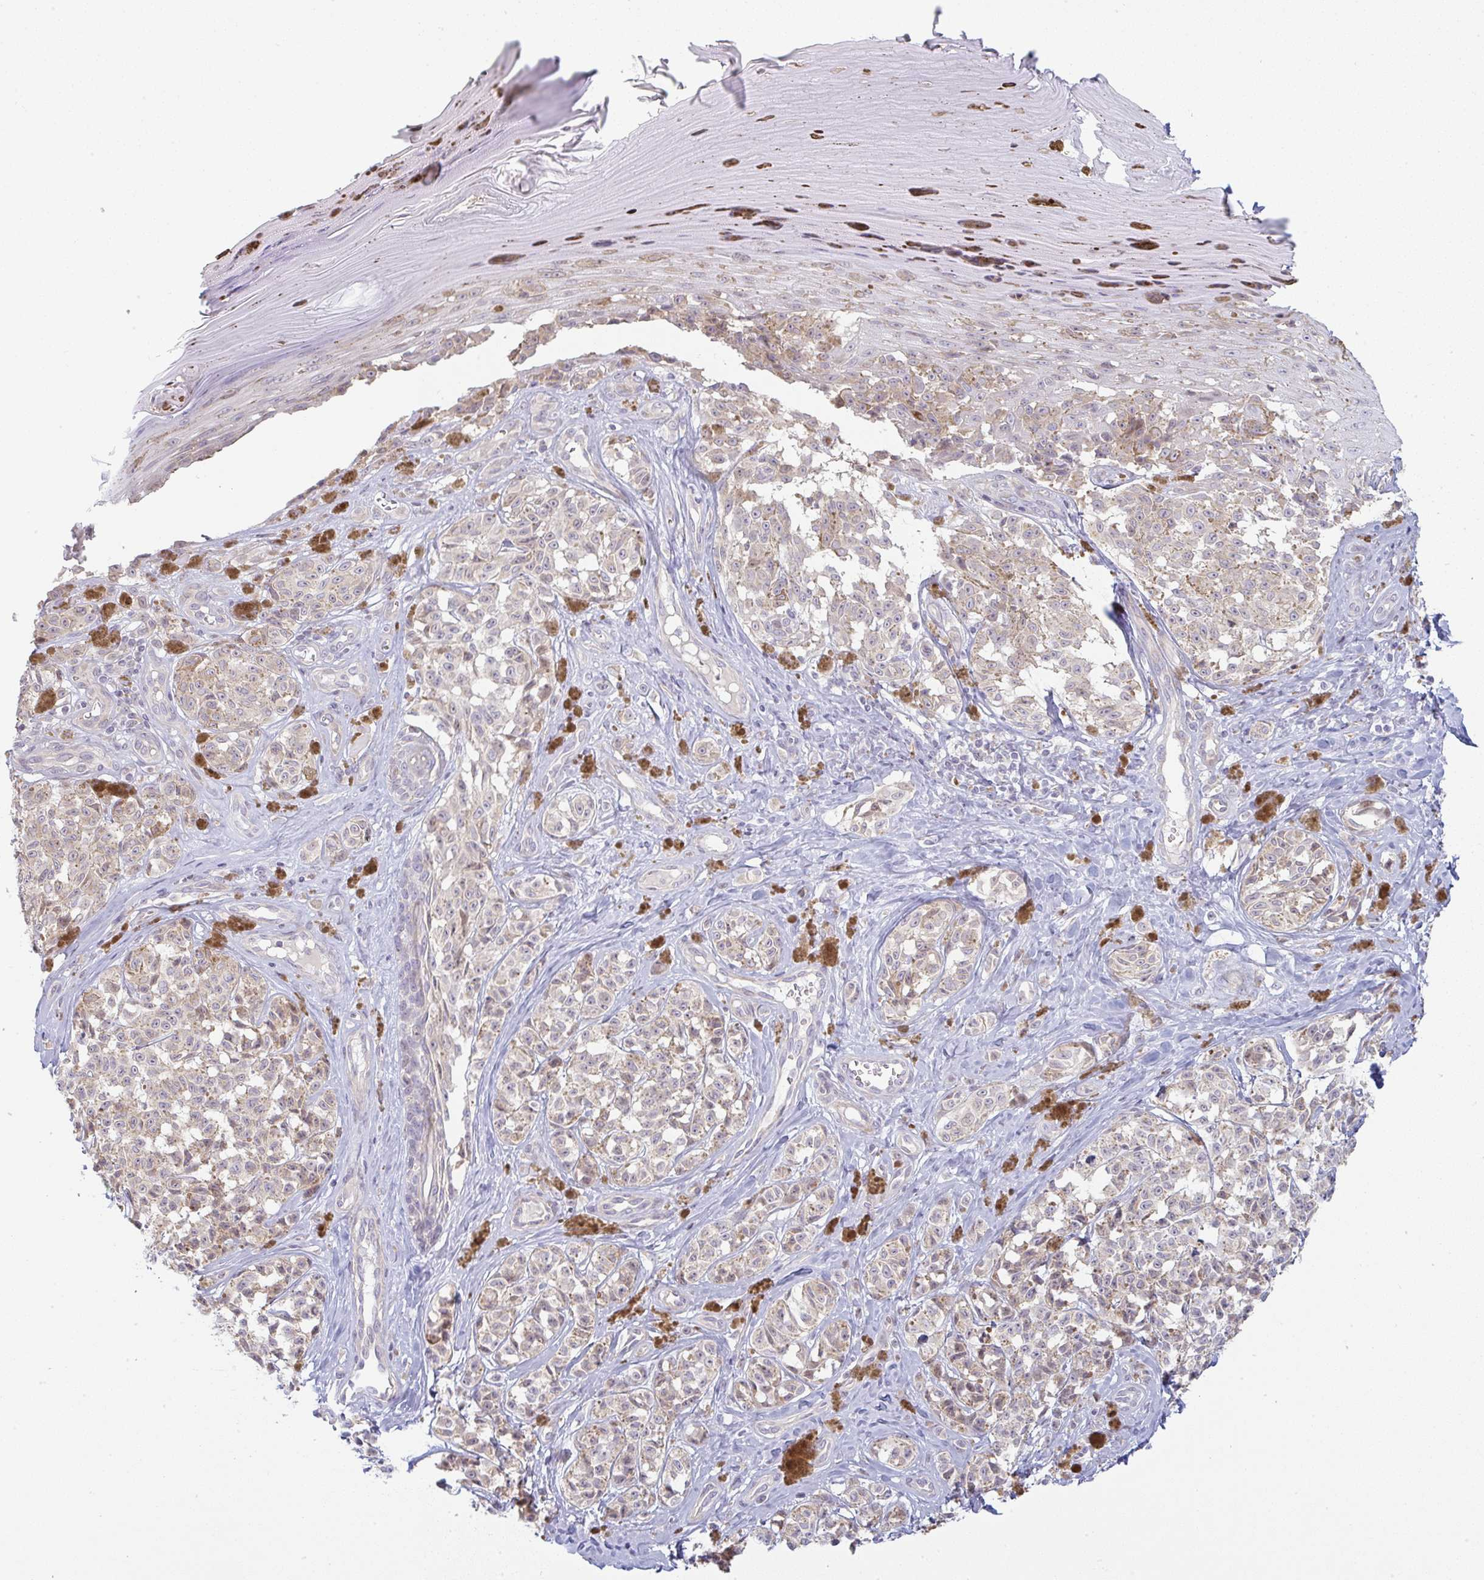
{"staining": {"intensity": "negative", "quantity": "none", "location": "none"}, "tissue": "melanoma", "cell_type": "Tumor cells", "image_type": "cancer", "snomed": [{"axis": "morphology", "description": "Malignant melanoma, NOS"}, {"axis": "topography", "description": "Skin"}], "caption": "Micrograph shows no significant protein positivity in tumor cells of melanoma.", "gene": "MOB1A", "patient": {"sex": "female", "age": 65}}